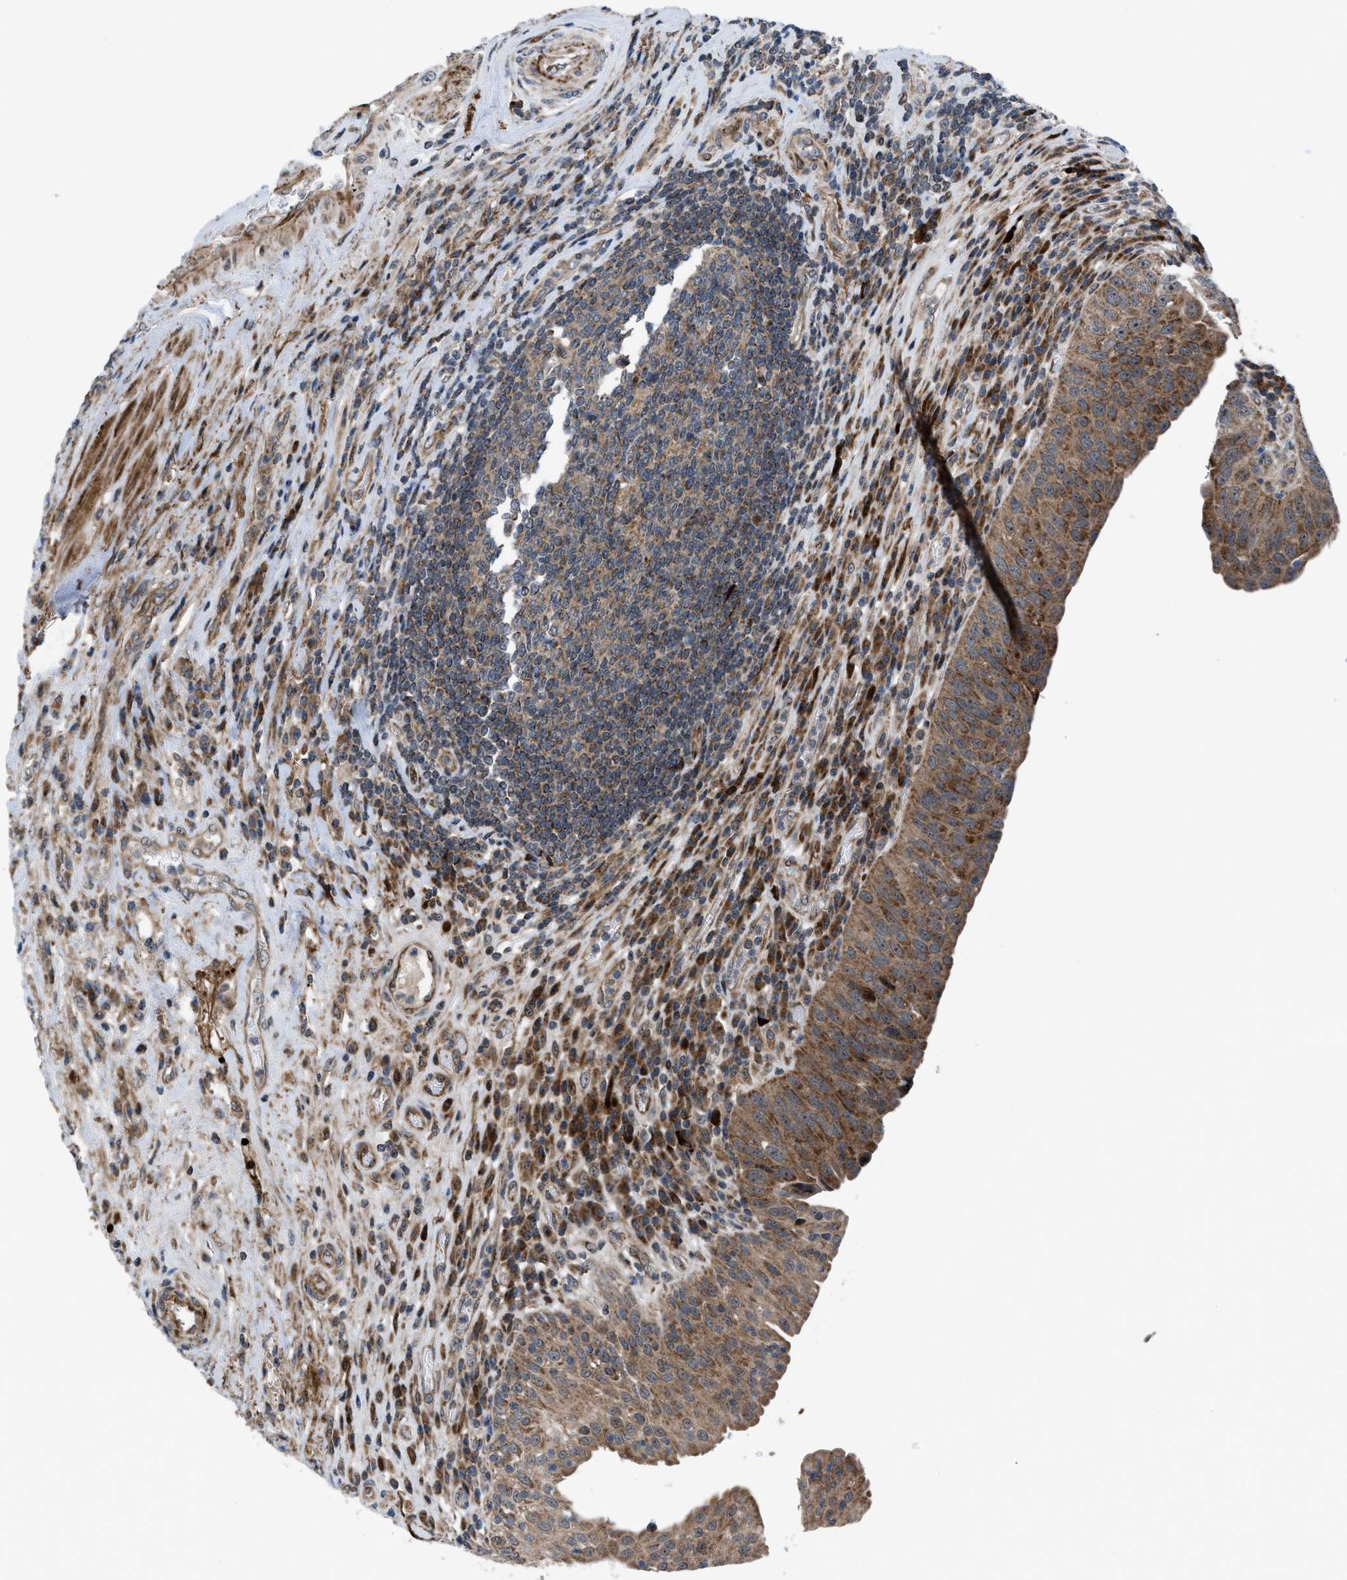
{"staining": {"intensity": "moderate", "quantity": ">75%", "location": "cytoplasmic/membranous"}, "tissue": "urothelial cancer", "cell_type": "Tumor cells", "image_type": "cancer", "snomed": [{"axis": "morphology", "description": "Urothelial carcinoma, High grade"}, {"axis": "topography", "description": "Urinary bladder"}], "caption": "Urothelial cancer stained with DAB (3,3'-diaminobenzidine) IHC demonstrates medium levels of moderate cytoplasmic/membranous expression in about >75% of tumor cells. The staining is performed using DAB (3,3'-diaminobenzidine) brown chromogen to label protein expression. The nuclei are counter-stained blue using hematoxylin.", "gene": "AP3M2", "patient": {"sex": "female", "age": 80}}